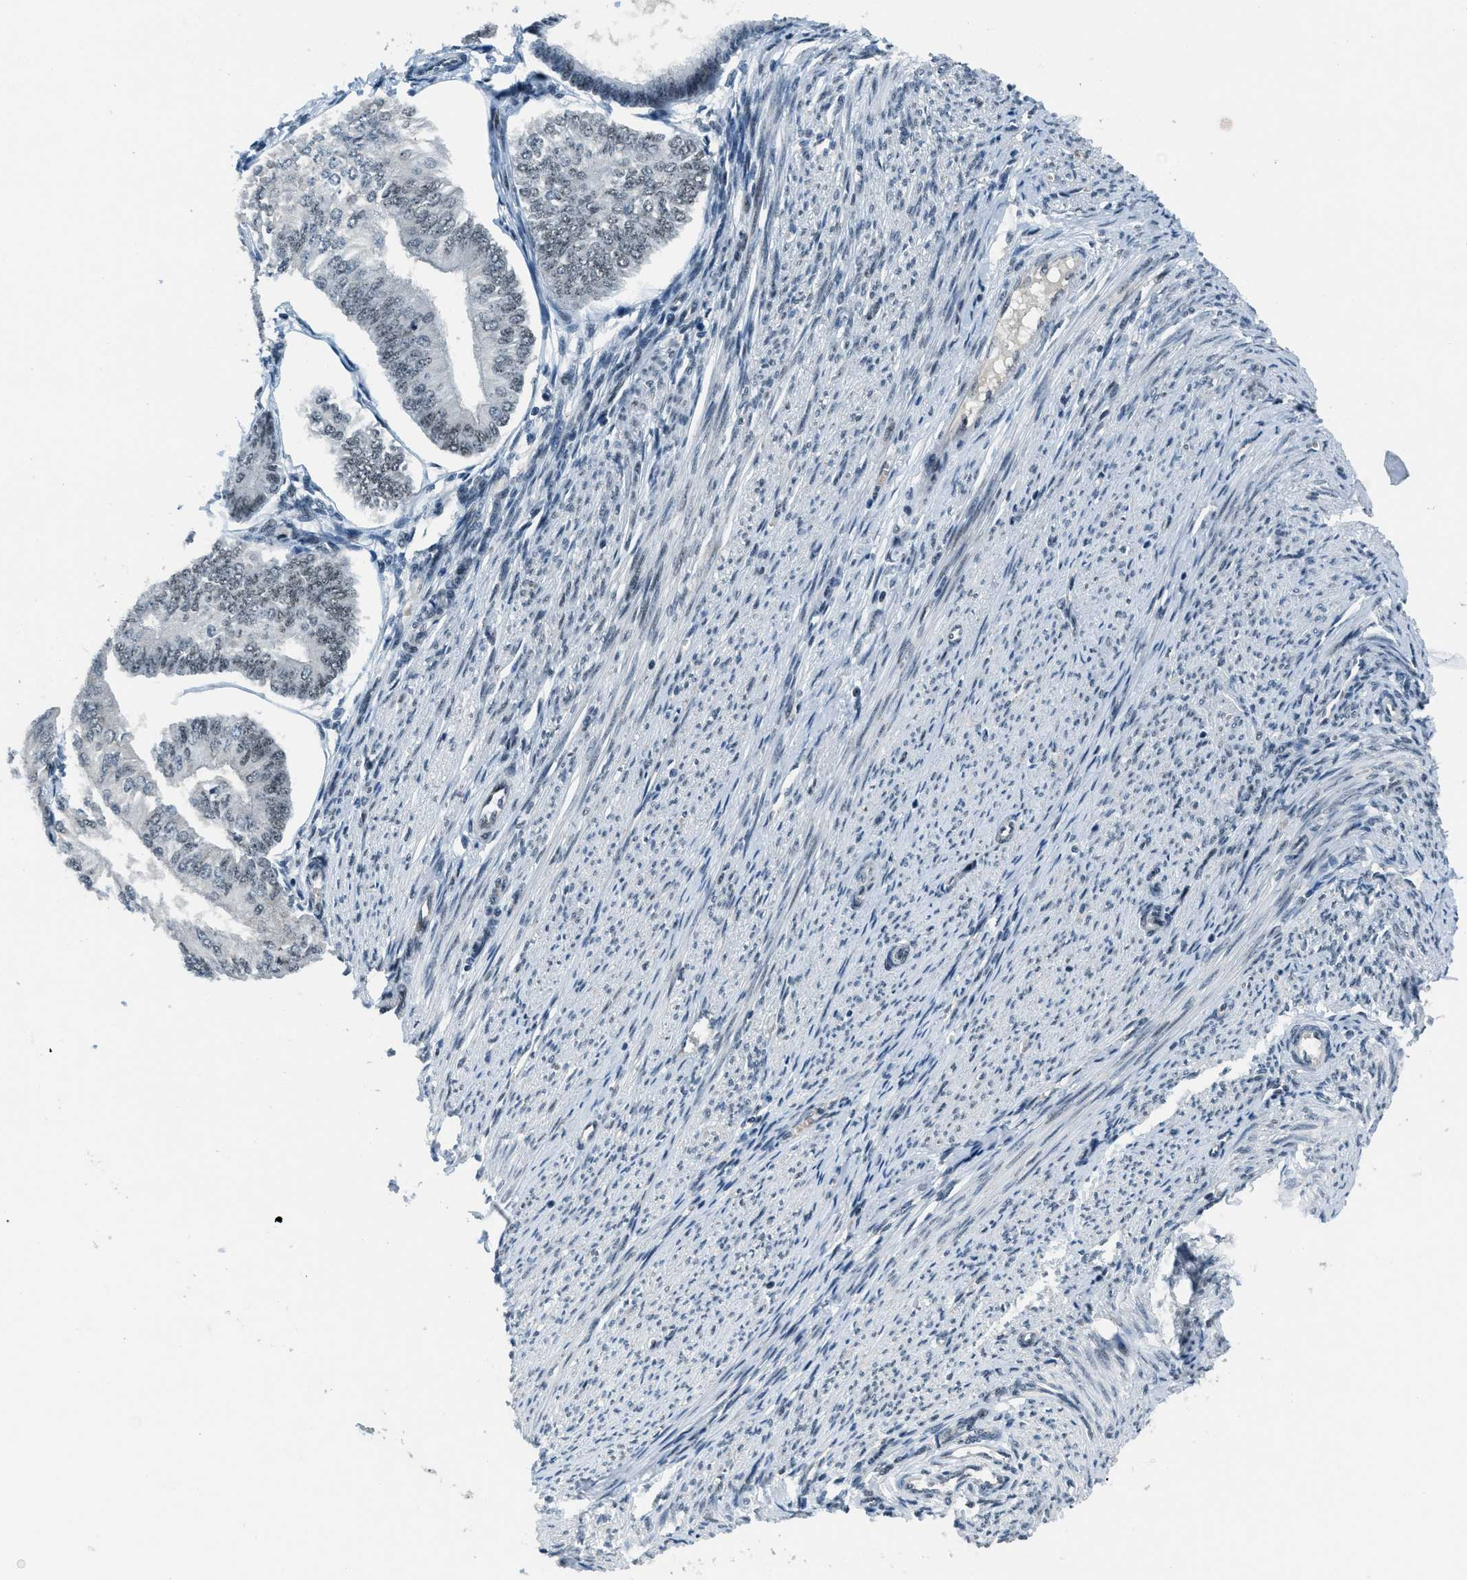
{"staining": {"intensity": "negative", "quantity": "none", "location": "none"}, "tissue": "endometrial cancer", "cell_type": "Tumor cells", "image_type": "cancer", "snomed": [{"axis": "morphology", "description": "Adenocarcinoma, NOS"}, {"axis": "topography", "description": "Endometrium"}], "caption": "There is no significant expression in tumor cells of adenocarcinoma (endometrial).", "gene": "KLF6", "patient": {"sex": "female", "age": 58}}